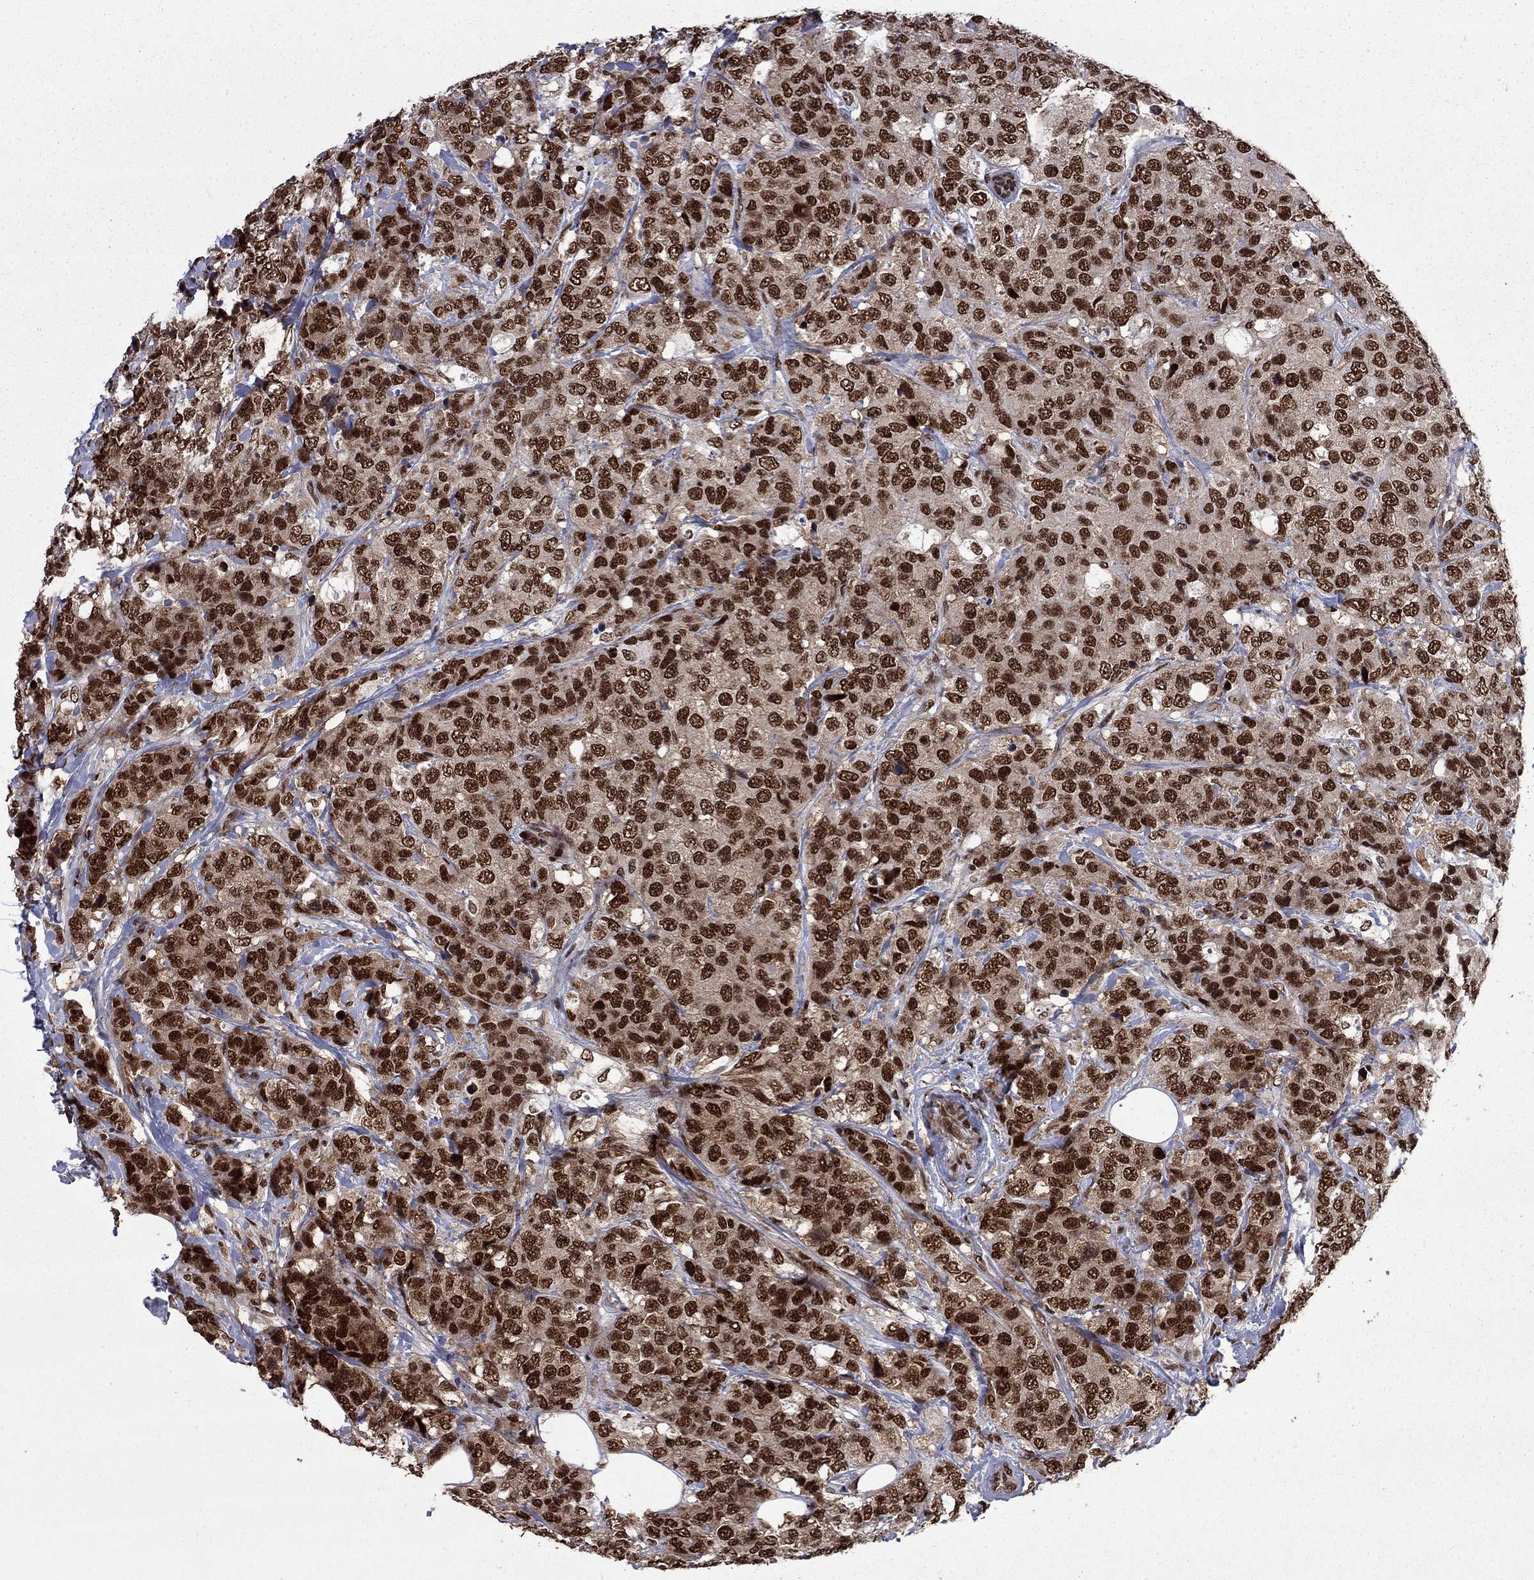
{"staining": {"intensity": "strong", "quantity": ">75%", "location": "nuclear"}, "tissue": "breast cancer", "cell_type": "Tumor cells", "image_type": "cancer", "snomed": [{"axis": "morphology", "description": "Lobular carcinoma"}, {"axis": "topography", "description": "Breast"}], "caption": "A brown stain labels strong nuclear positivity of a protein in human lobular carcinoma (breast) tumor cells. (DAB (3,3'-diaminobenzidine) IHC with brightfield microscopy, high magnification).", "gene": "MED25", "patient": {"sex": "female", "age": 59}}